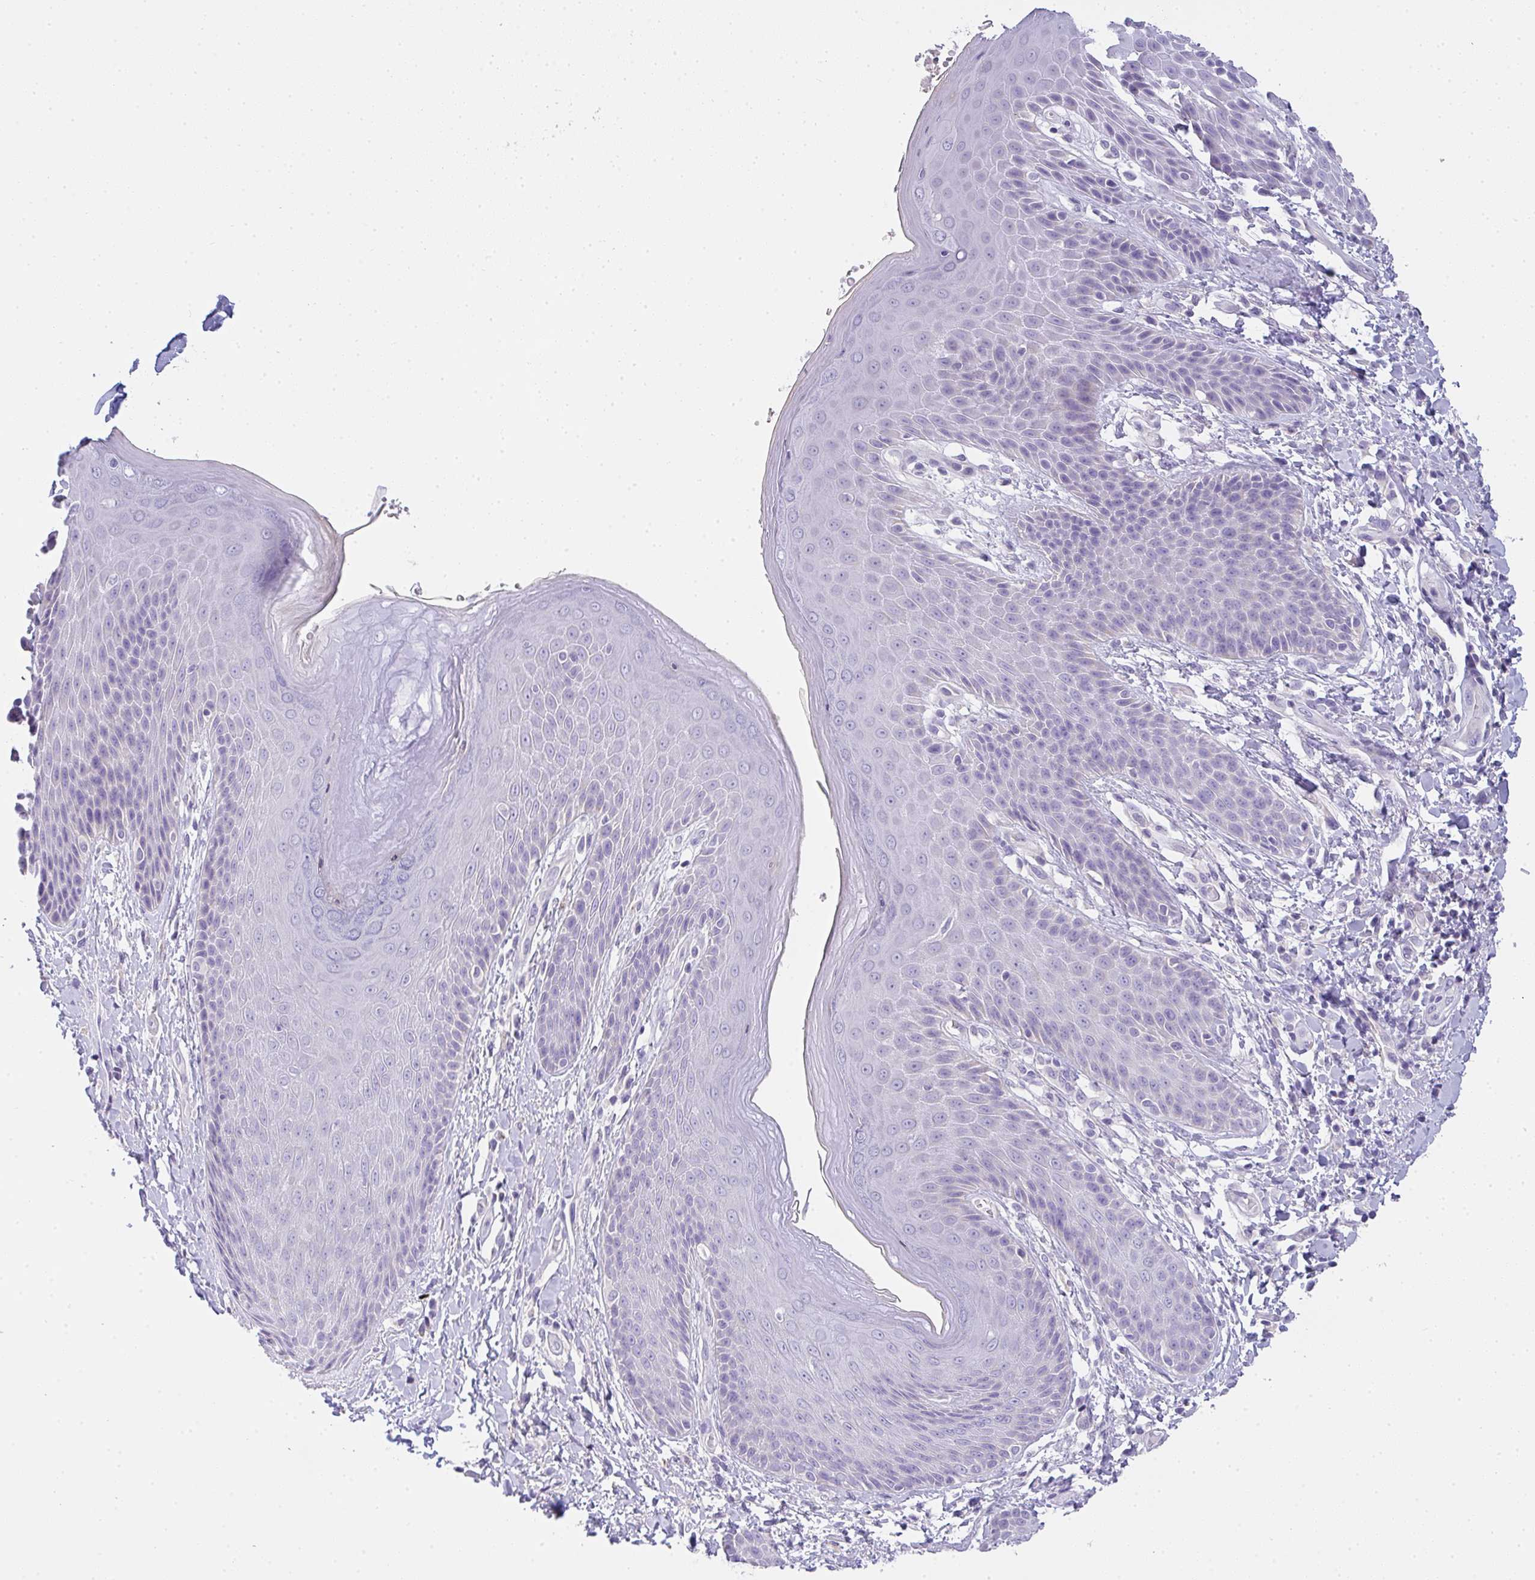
{"staining": {"intensity": "negative", "quantity": "none", "location": "none"}, "tissue": "skin", "cell_type": "Epidermal cells", "image_type": "normal", "snomed": [{"axis": "morphology", "description": "Normal tissue, NOS"}, {"axis": "topography", "description": "Anal"}, {"axis": "topography", "description": "Peripheral nerve tissue"}], "caption": "IHC histopathology image of unremarkable skin: skin stained with DAB (3,3'-diaminobenzidine) shows no significant protein expression in epidermal cells.", "gene": "COX7B", "patient": {"sex": "male", "age": 51}}